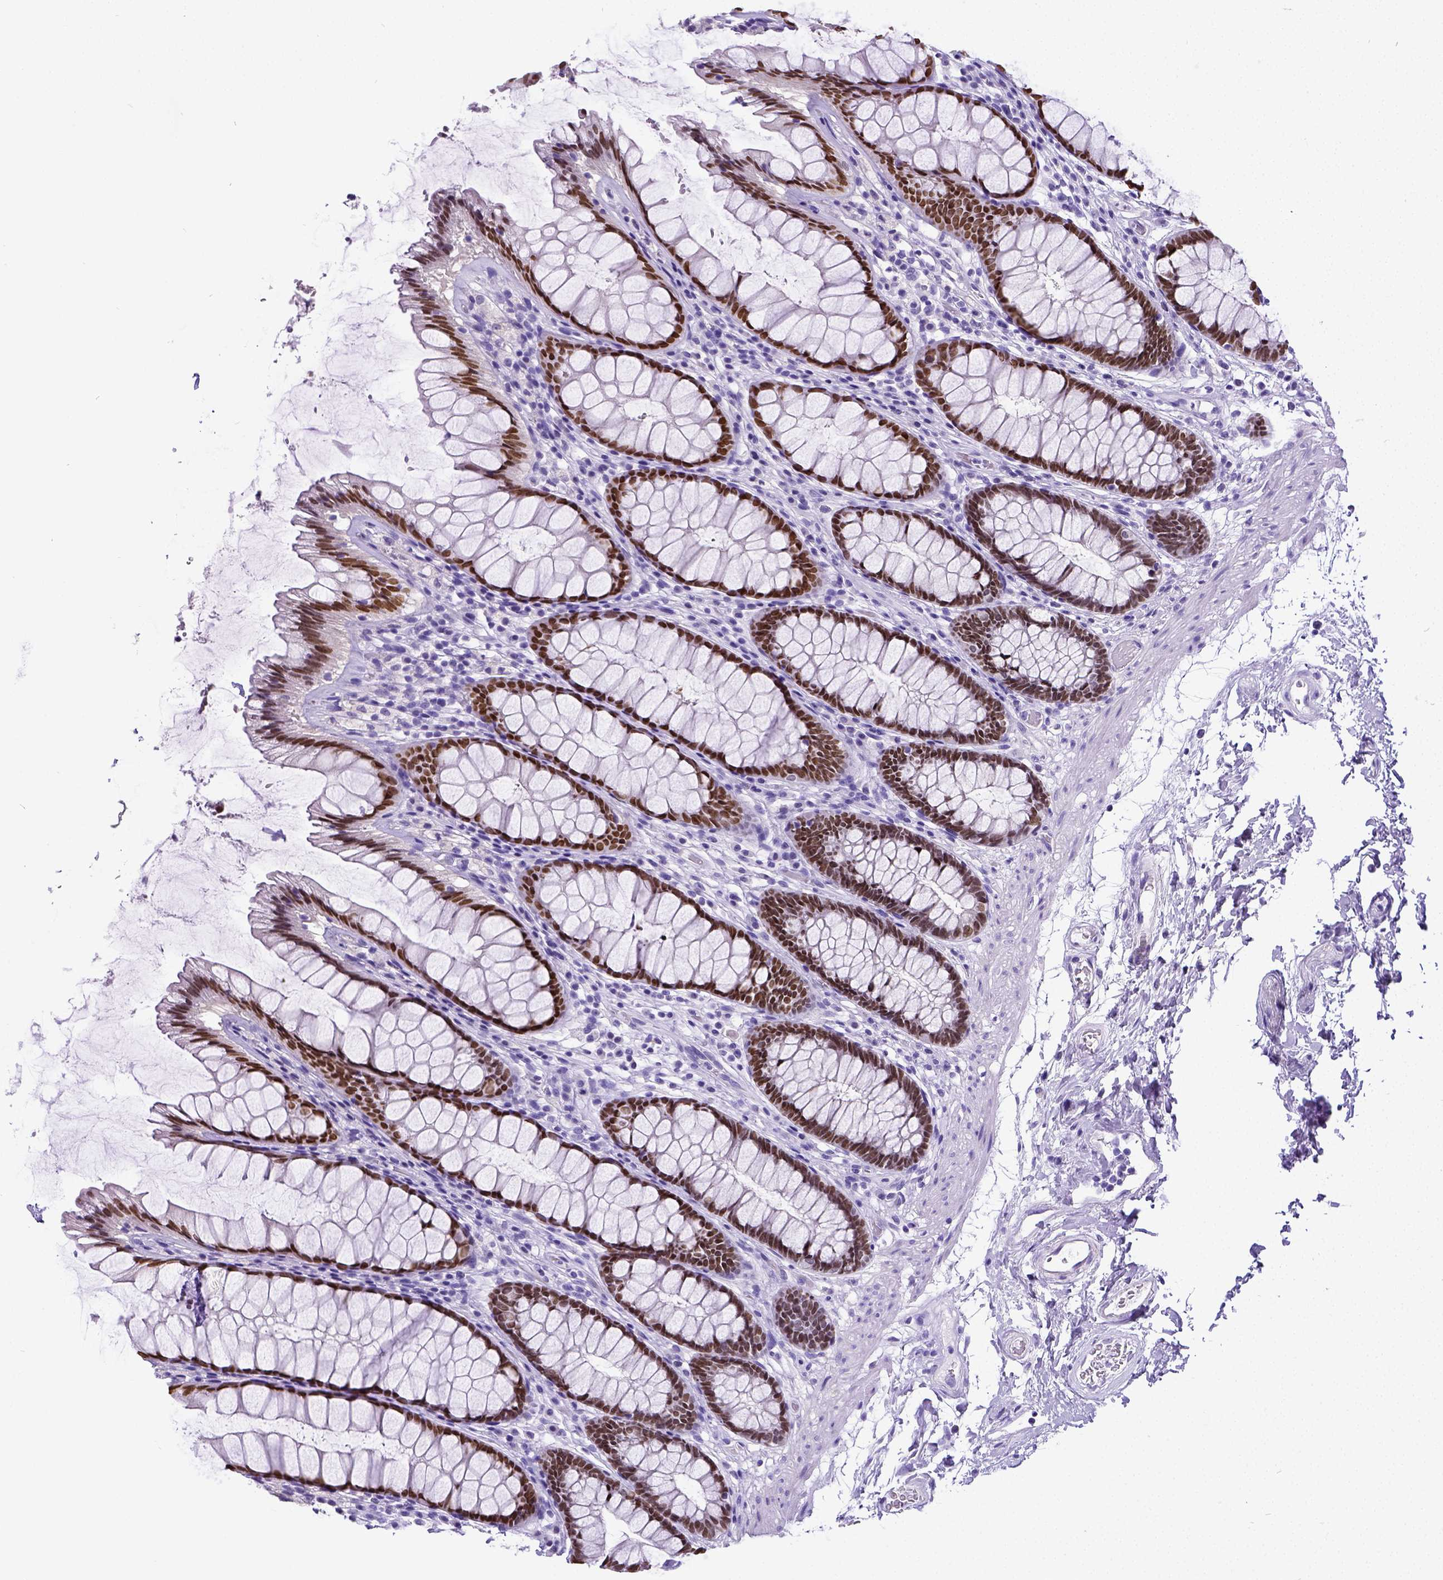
{"staining": {"intensity": "strong", "quantity": ">75%", "location": "nuclear"}, "tissue": "rectum", "cell_type": "Glandular cells", "image_type": "normal", "snomed": [{"axis": "morphology", "description": "Normal tissue, NOS"}, {"axis": "topography", "description": "Rectum"}], "caption": "Glandular cells show high levels of strong nuclear positivity in approximately >75% of cells in normal rectum. The staining was performed using DAB, with brown indicating positive protein expression. Nuclei are stained blue with hematoxylin.", "gene": "SATB2", "patient": {"sex": "male", "age": 72}}